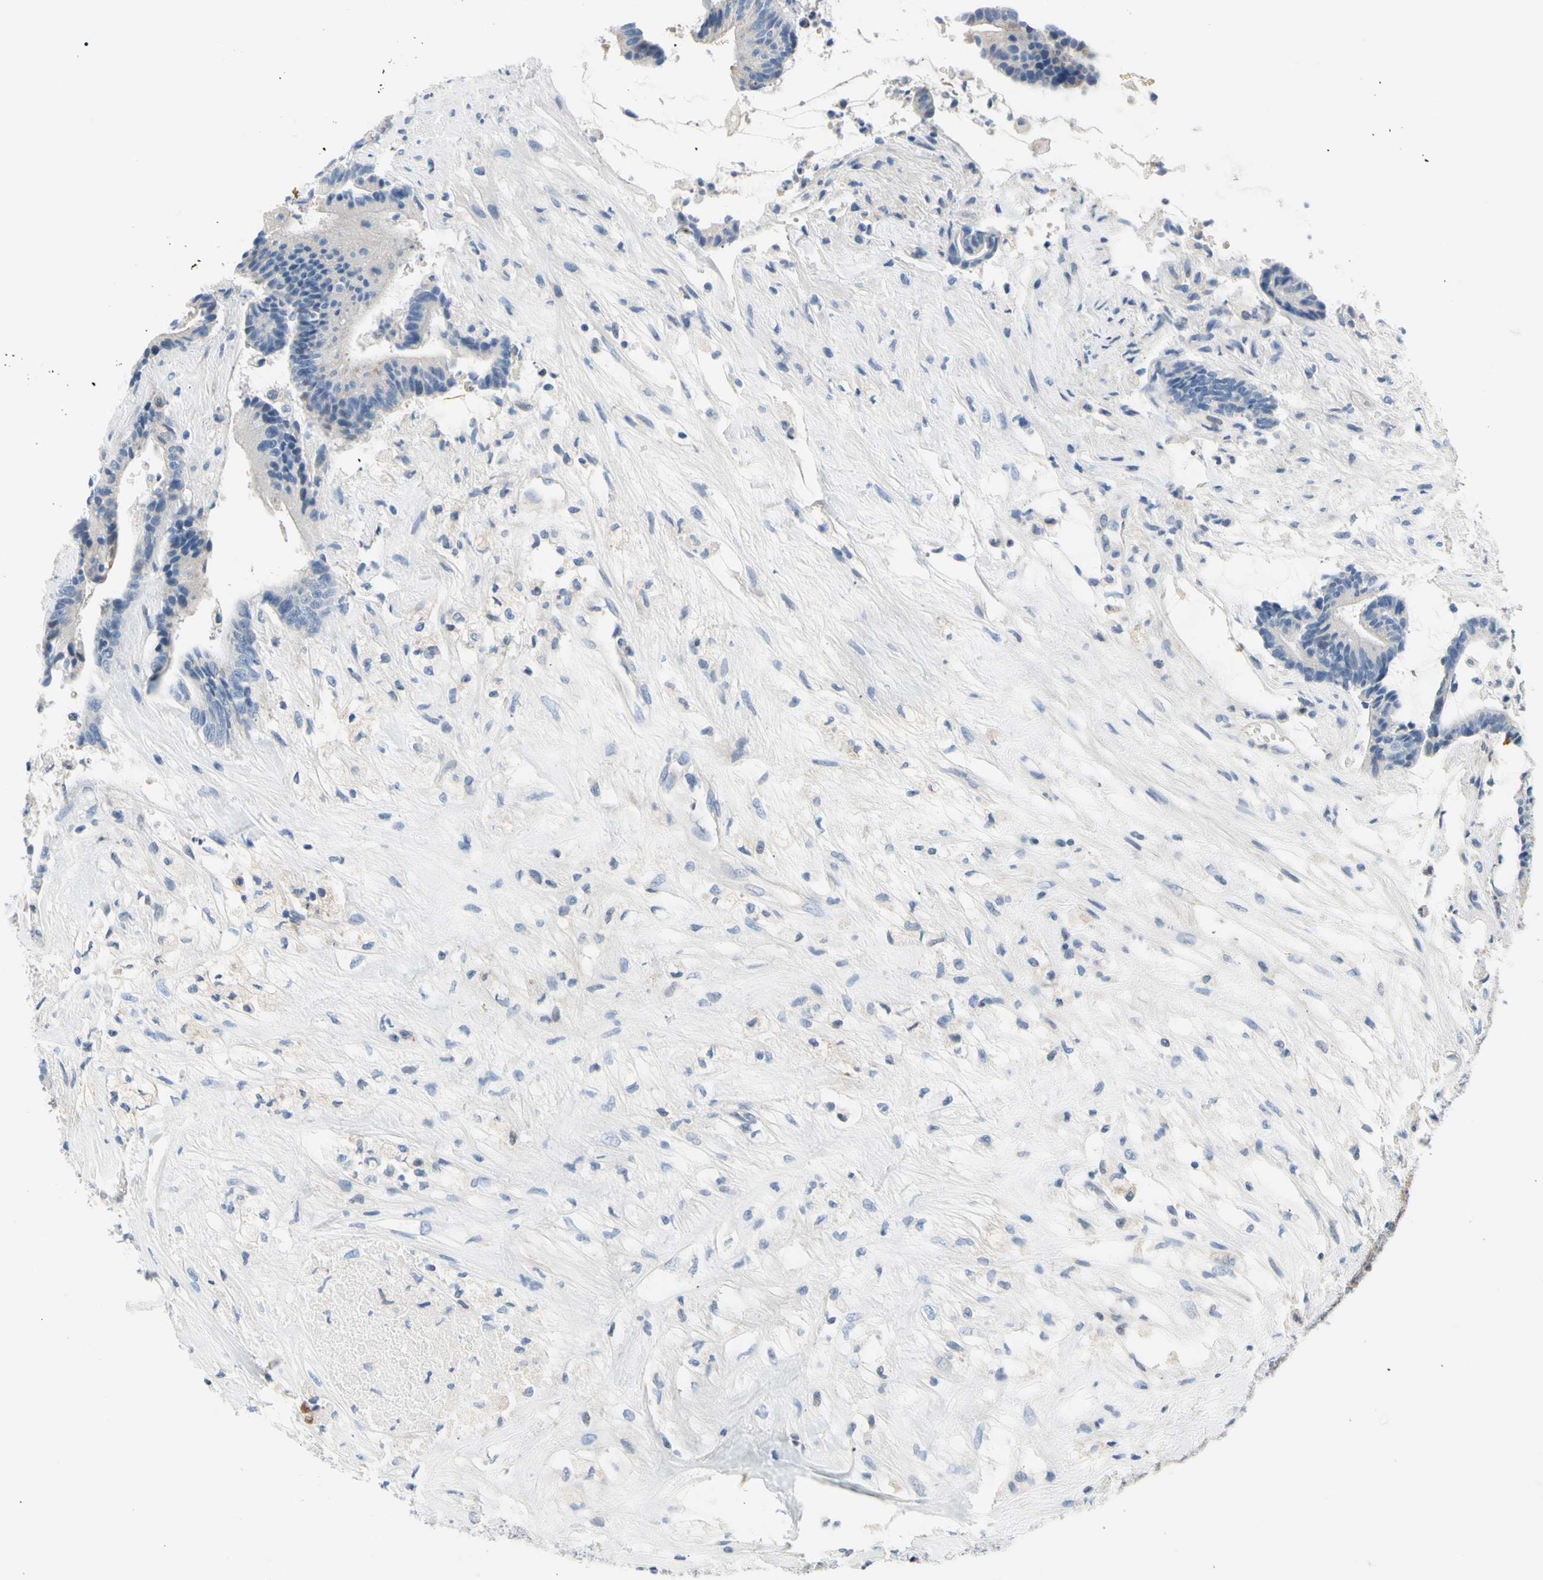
{"staining": {"intensity": "negative", "quantity": "none", "location": "none"}, "tissue": "colorectal cancer", "cell_type": "Tumor cells", "image_type": "cancer", "snomed": [{"axis": "morphology", "description": "Adenocarcinoma, NOS"}, {"axis": "topography", "description": "Colon"}], "caption": "A micrograph of human colorectal adenocarcinoma is negative for staining in tumor cells.", "gene": "STXBP1", "patient": {"sex": "female", "age": 84}}